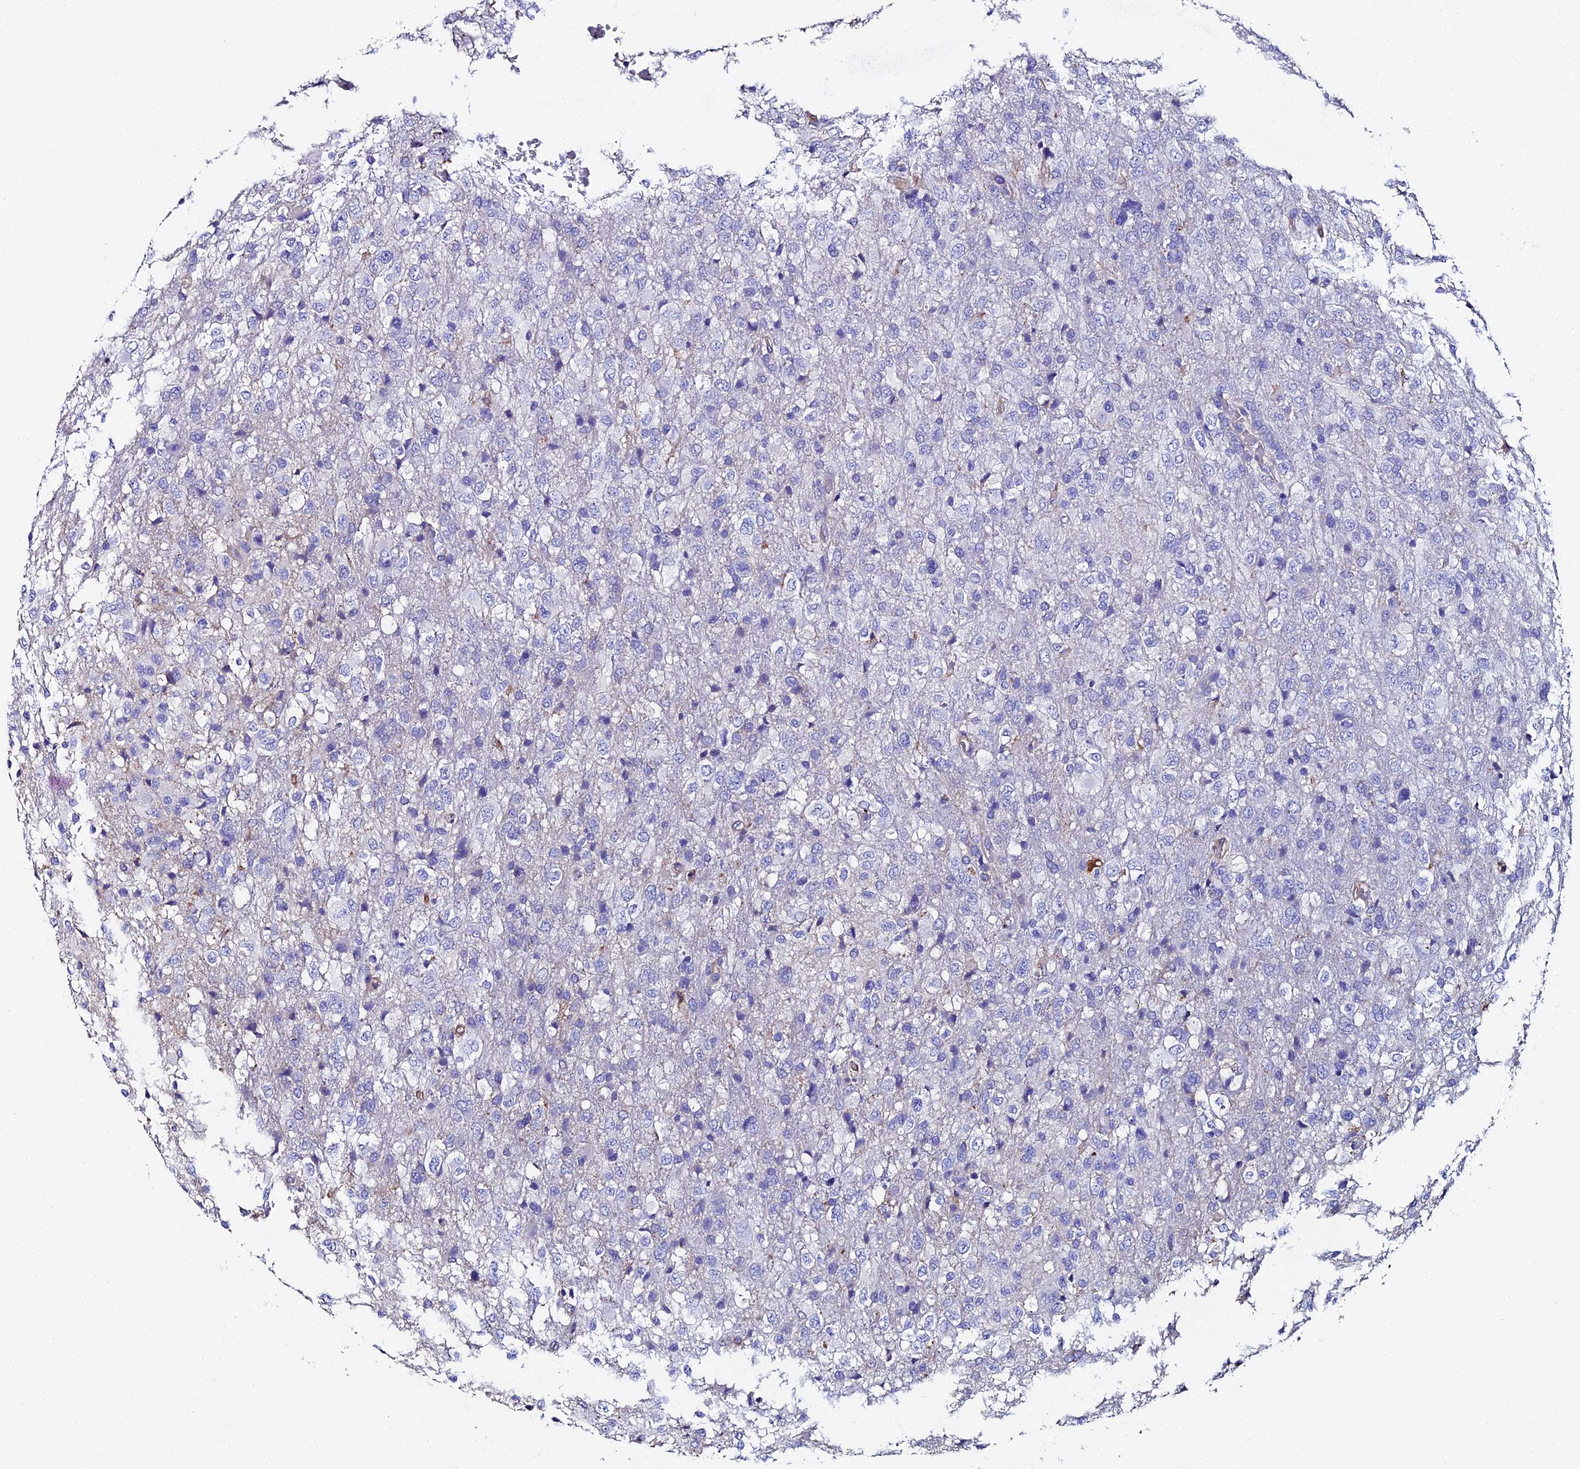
{"staining": {"intensity": "negative", "quantity": "none", "location": "none"}, "tissue": "glioma", "cell_type": "Tumor cells", "image_type": "cancer", "snomed": [{"axis": "morphology", "description": "Glioma, malignant, High grade"}, {"axis": "topography", "description": "Brain"}], "caption": "Immunohistochemistry image of neoplastic tissue: human malignant glioma (high-grade) stained with DAB (3,3'-diaminobenzidine) displays no significant protein staining in tumor cells.", "gene": "C6", "patient": {"sex": "female", "age": 74}}